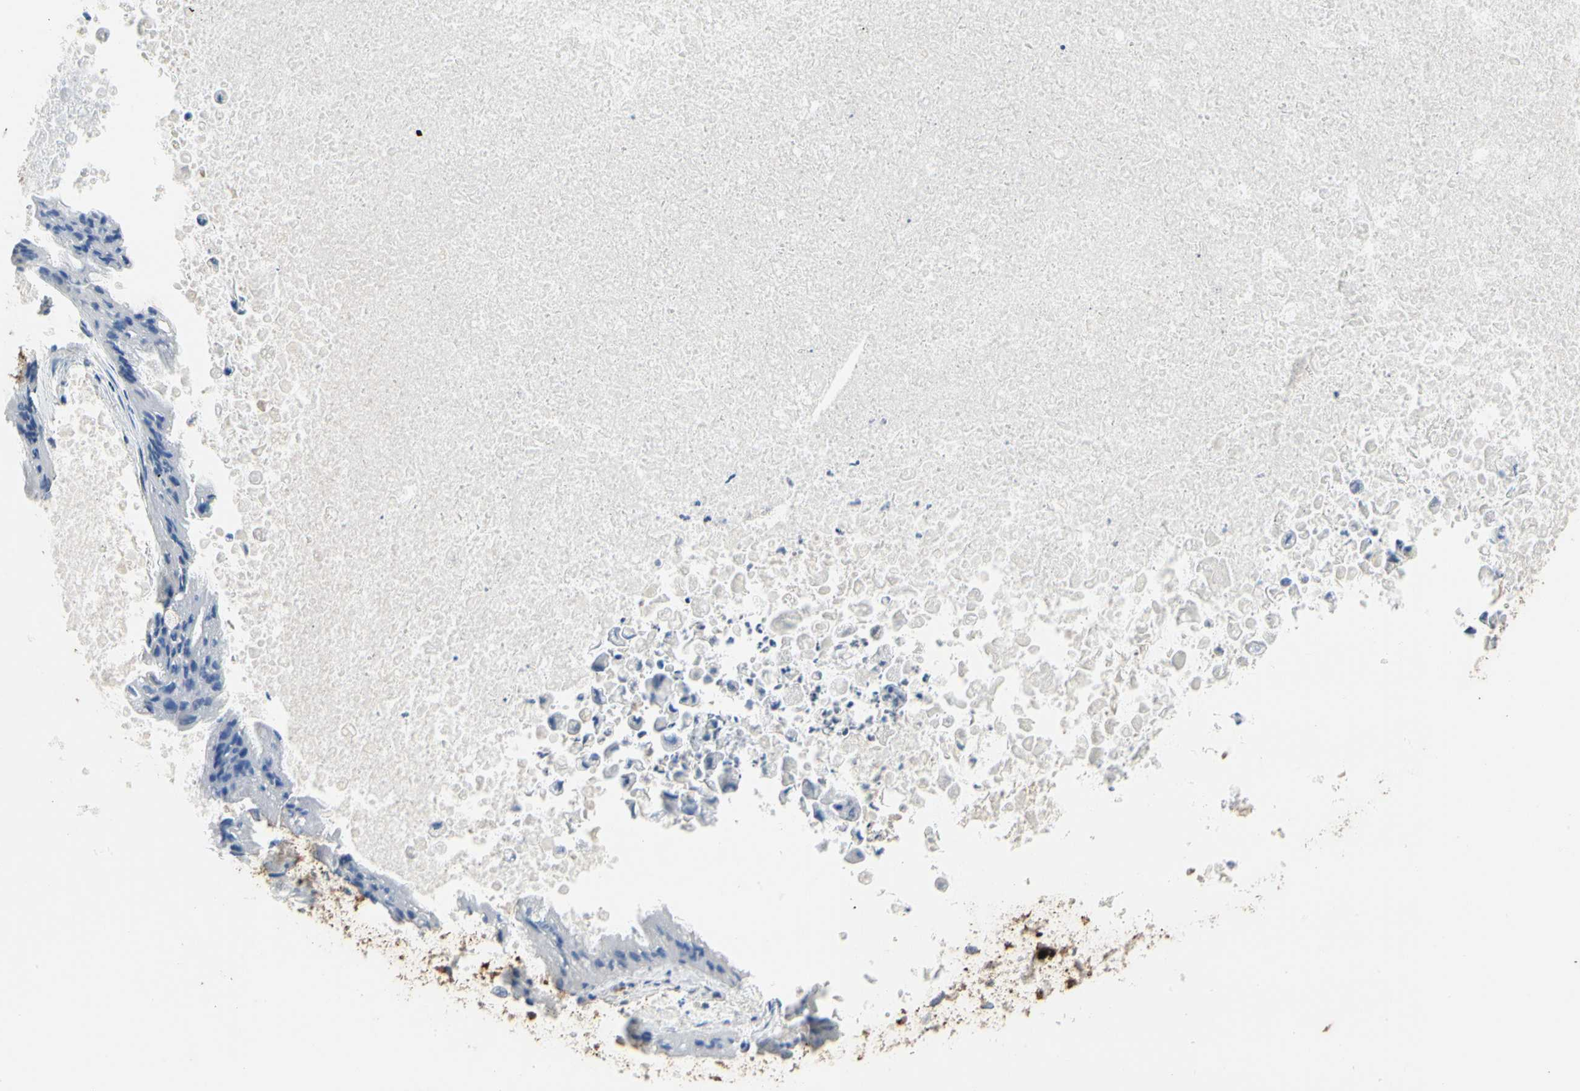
{"staining": {"intensity": "negative", "quantity": "none", "location": "none"}, "tissue": "ovarian cancer", "cell_type": "Tumor cells", "image_type": "cancer", "snomed": [{"axis": "morphology", "description": "Cystadenocarcinoma, mucinous, NOS"}, {"axis": "topography", "description": "Ovary"}], "caption": "Tumor cells show no significant protein expression in mucinous cystadenocarcinoma (ovarian).", "gene": "FGB", "patient": {"sex": "female", "age": 37}}